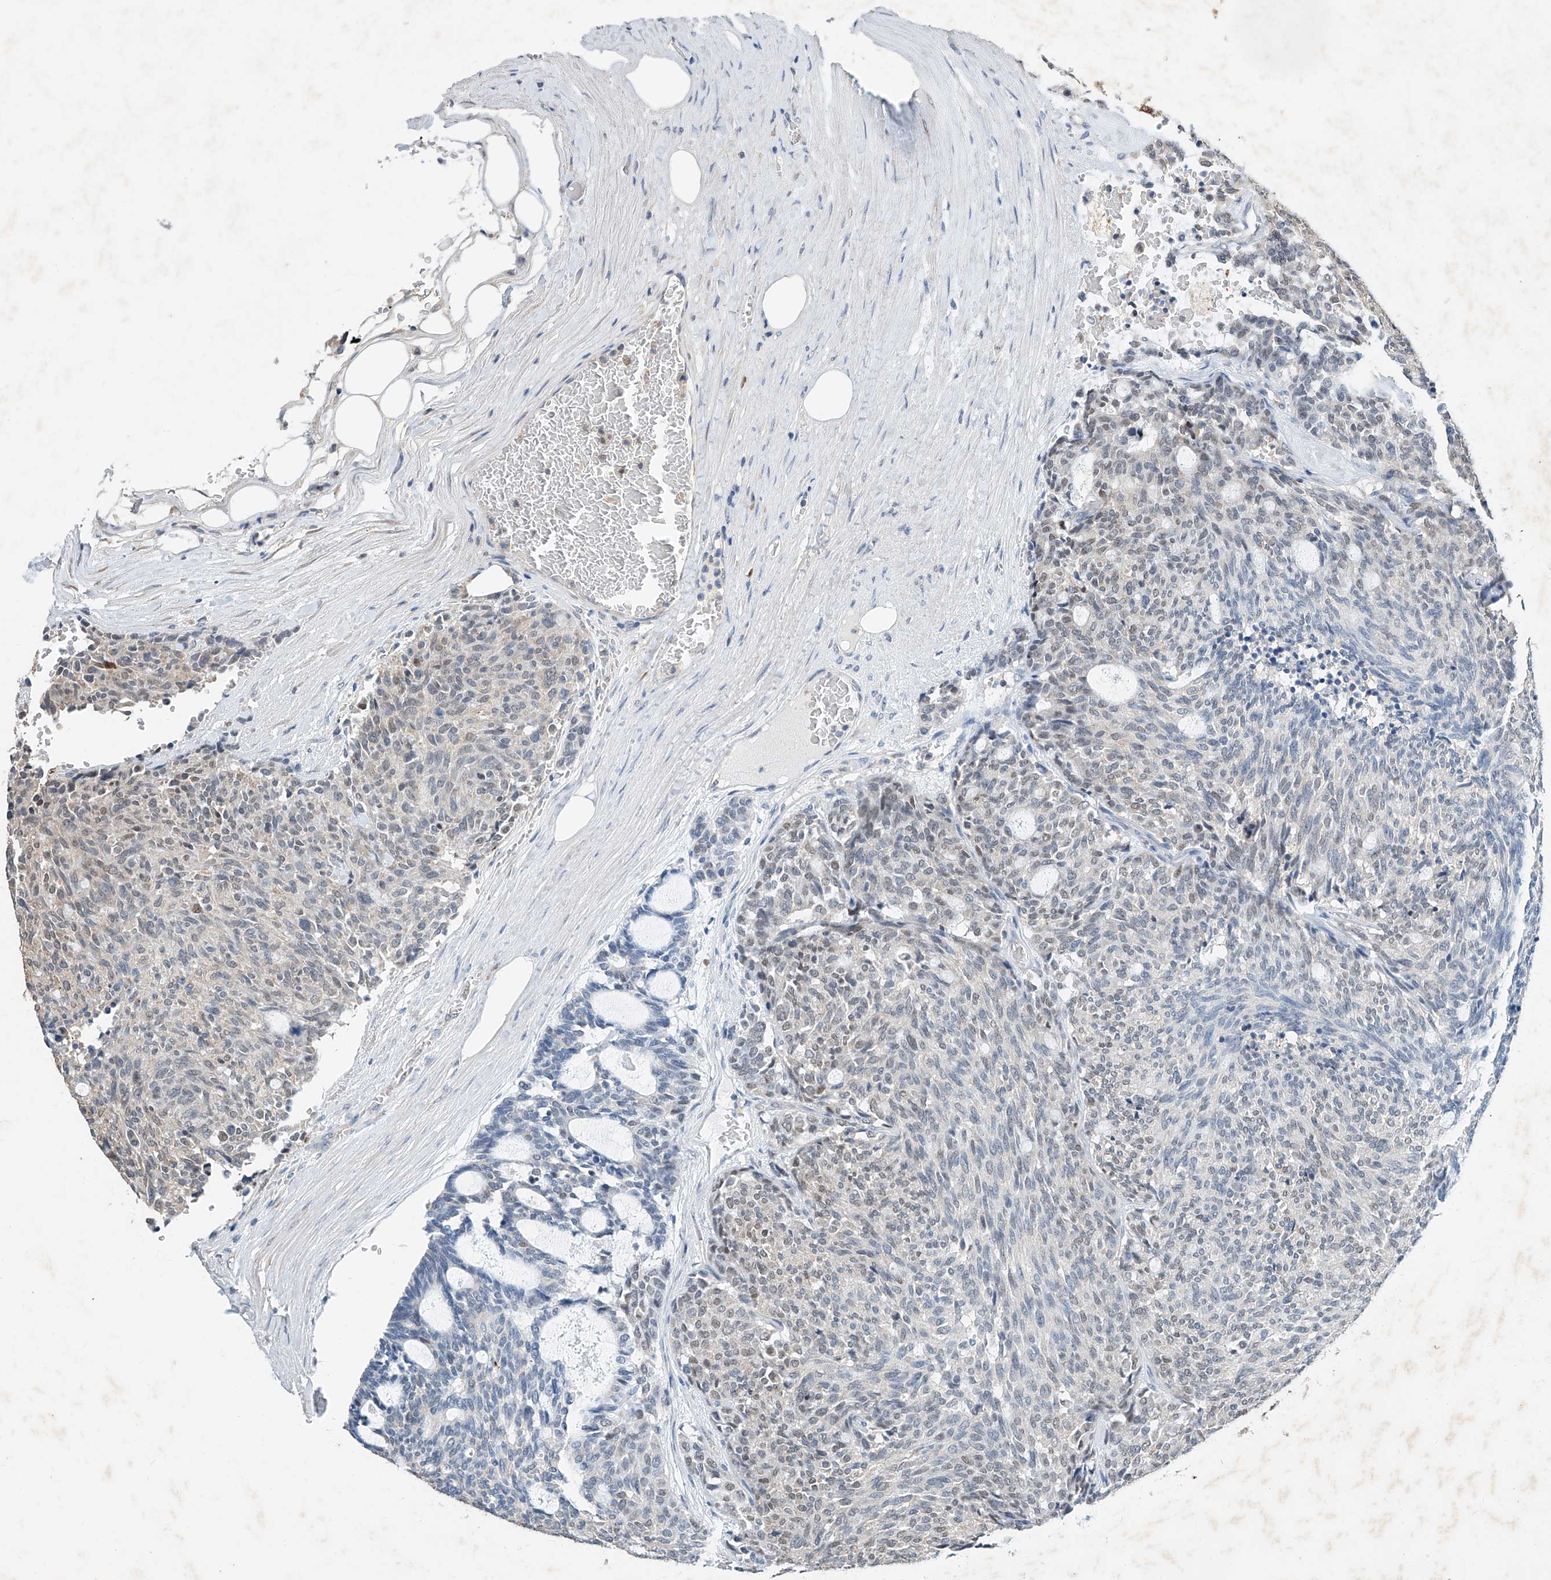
{"staining": {"intensity": "negative", "quantity": "none", "location": "none"}, "tissue": "carcinoid", "cell_type": "Tumor cells", "image_type": "cancer", "snomed": [{"axis": "morphology", "description": "Carcinoid, malignant, NOS"}, {"axis": "topography", "description": "Pancreas"}], "caption": "Human carcinoid stained for a protein using IHC demonstrates no positivity in tumor cells.", "gene": "CTDP1", "patient": {"sex": "female", "age": 54}}